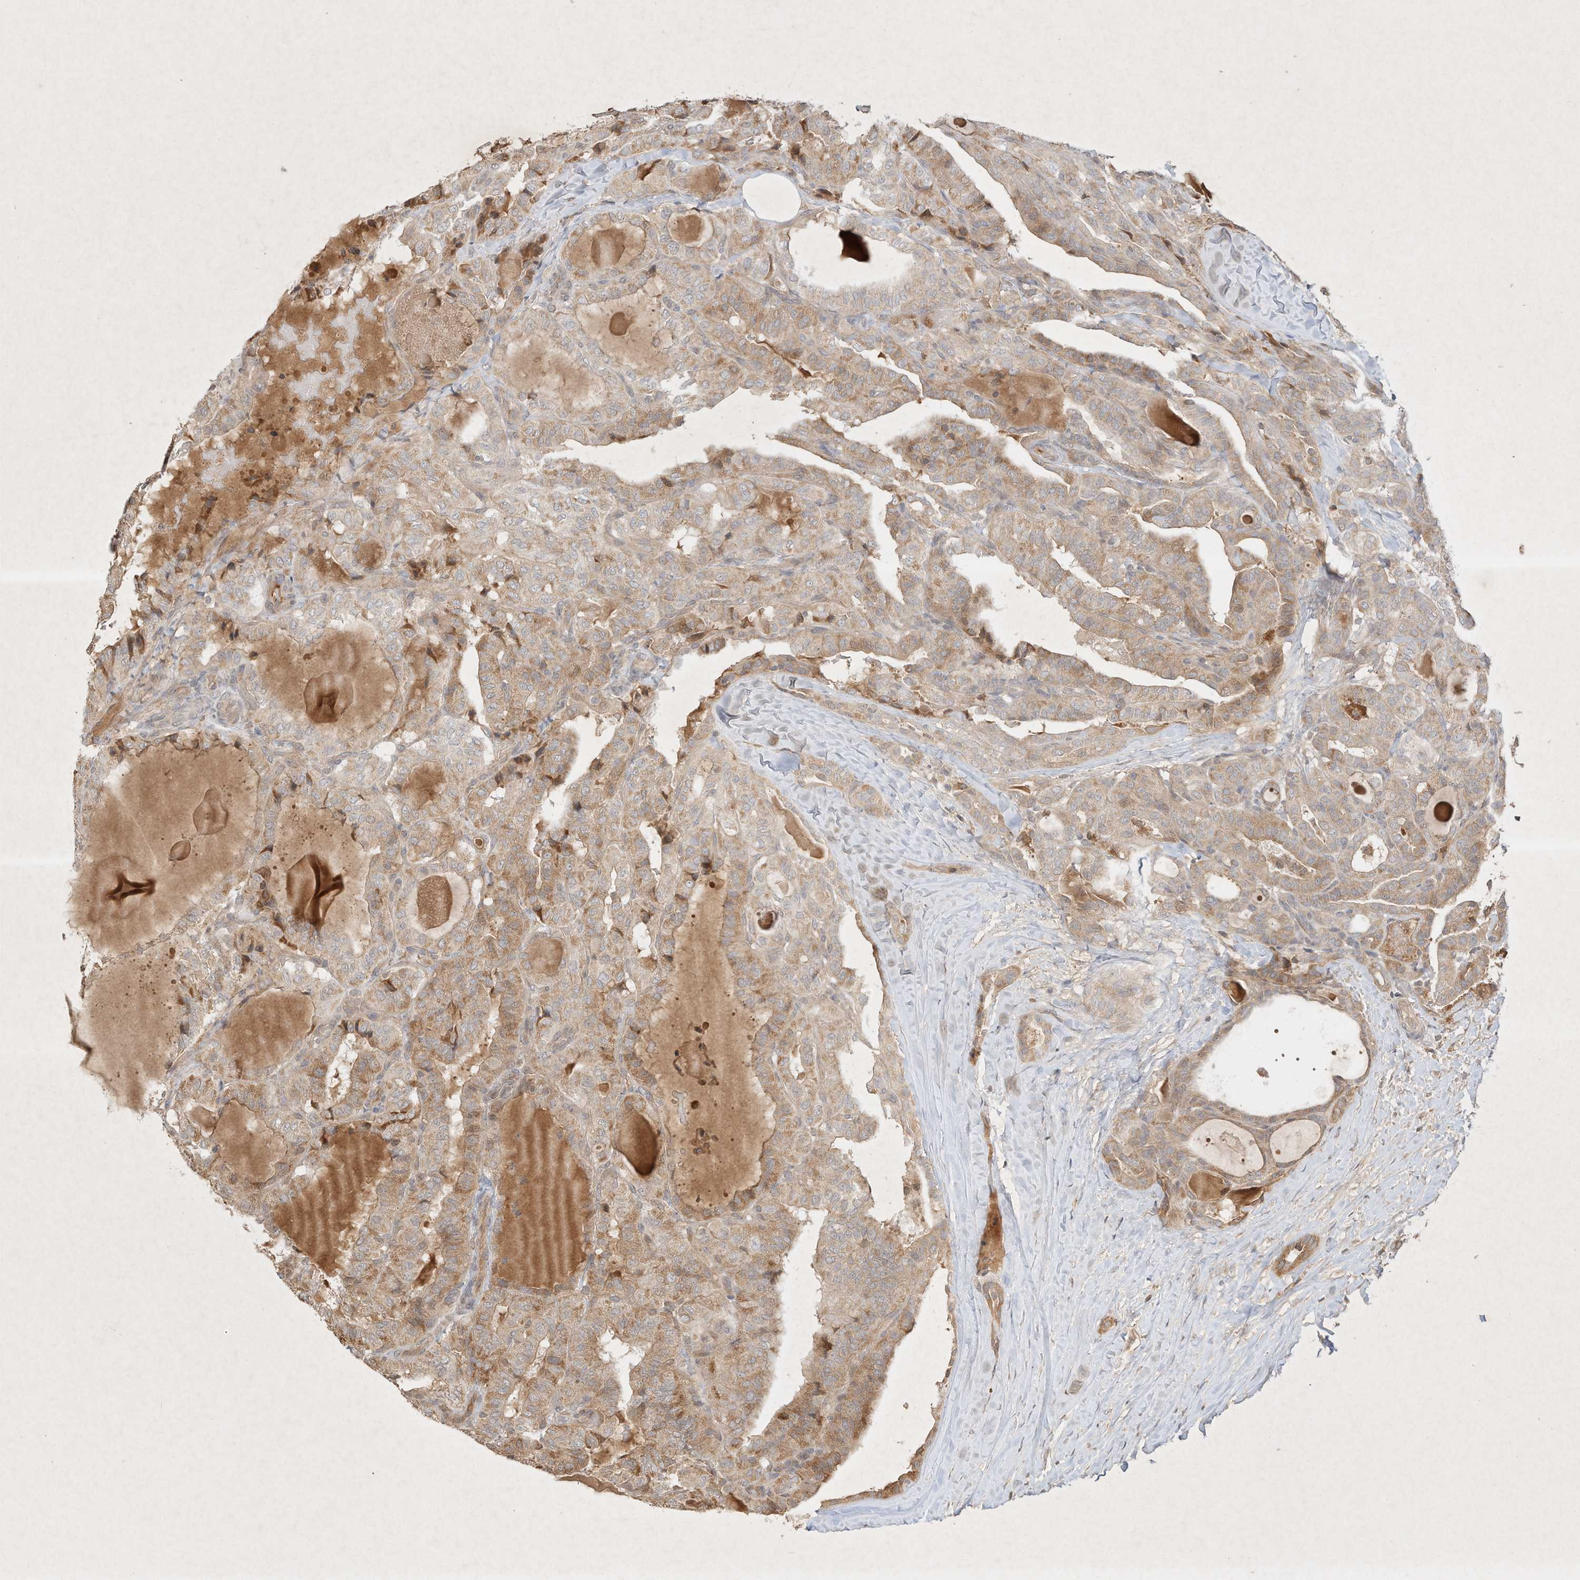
{"staining": {"intensity": "weak", "quantity": ">75%", "location": "cytoplasmic/membranous"}, "tissue": "thyroid cancer", "cell_type": "Tumor cells", "image_type": "cancer", "snomed": [{"axis": "morphology", "description": "Papillary adenocarcinoma, NOS"}, {"axis": "topography", "description": "Thyroid gland"}], "caption": "Protein expression analysis of human thyroid cancer (papillary adenocarcinoma) reveals weak cytoplasmic/membranous positivity in about >75% of tumor cells.", "gene": "BTRC", "patient": {"sex": "male", "age": 77}}